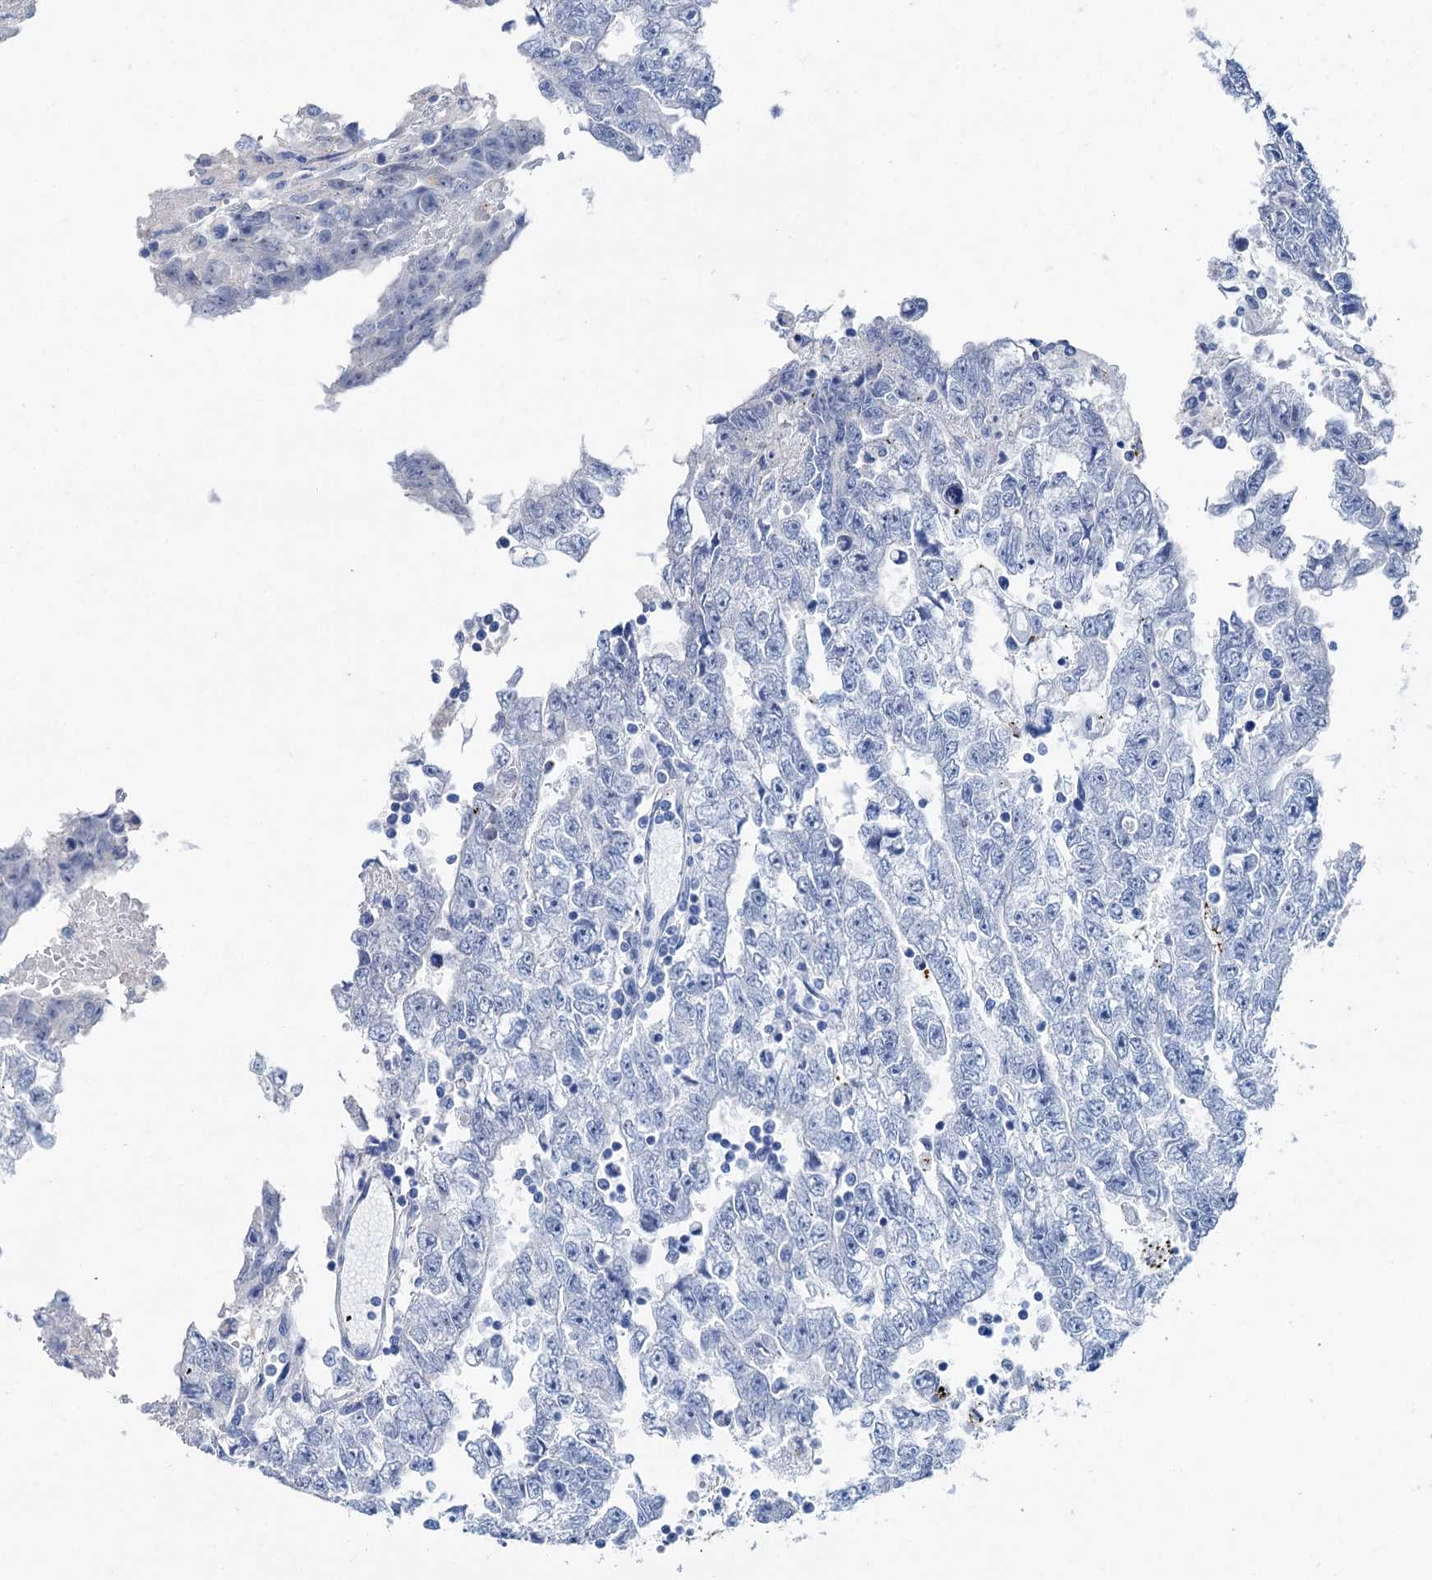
{"staining": {"intensity": "negative", "quantity": "none", "location": "none"}, "tissue": "testis cancer", "cell_type": "Tumor cells", "image_type": "cancer", "snomed": [{"axis": "morphology", "description": "Carcinoma, Embryonal, NOS"}, {"axis": "topography", "description": "Testis"}], "caption": "Tumor cells show no significant protein positivity in testis cancer.", "gene": "BRINP1", "patient": {"sex": "male", "age": 25}}